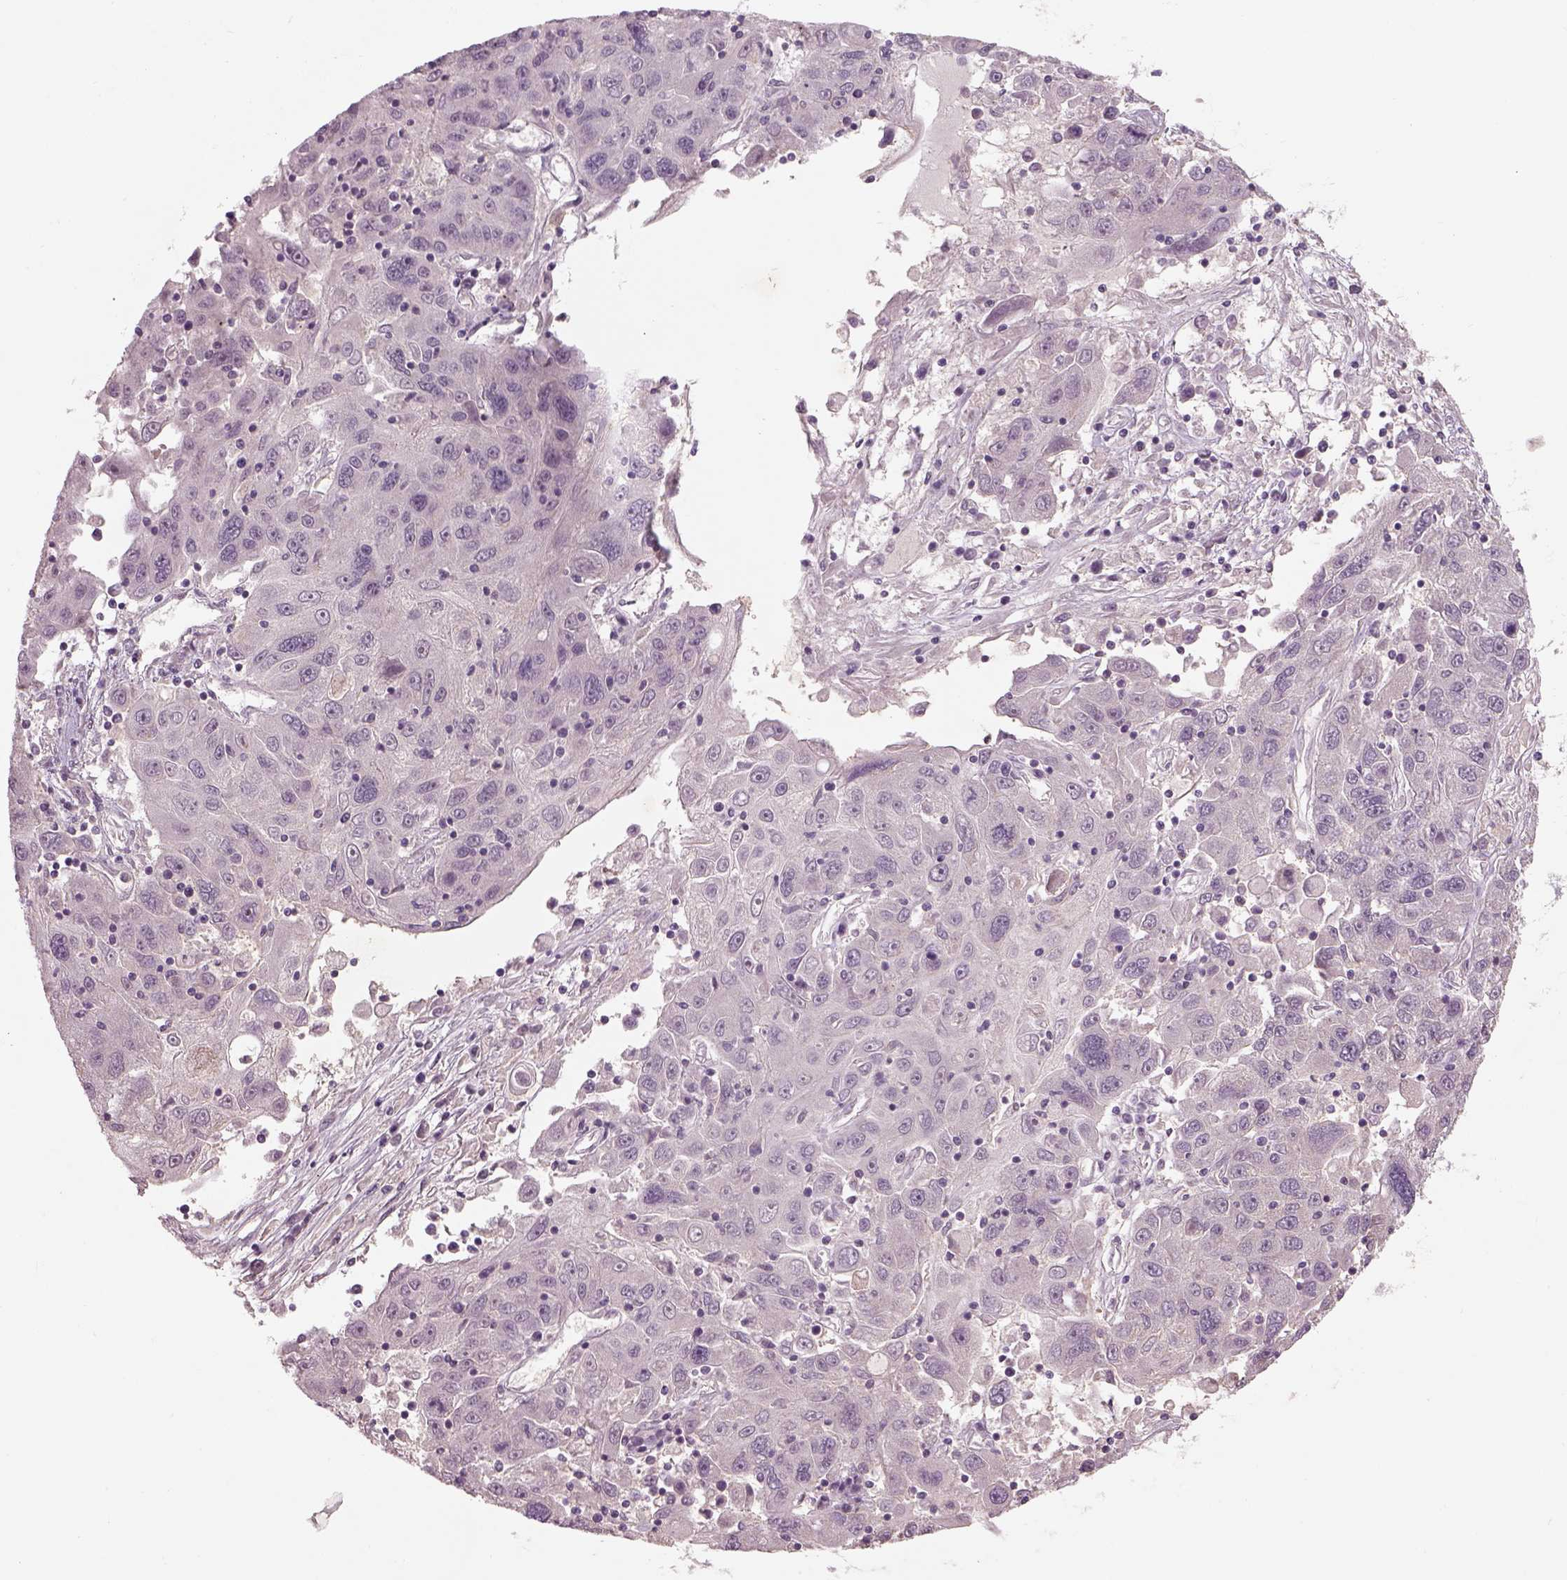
{"staining": {"intensity": "negative", "quantity": "none", "location": "none"}, "tissue": "stomach cancer", "cell_type": "Tumor cells", "image_type": "cancer", "snomed": [{"axis": "morphology", "description": "Adenocarcinoma, NOS"}, {"axis": "topography", "description": "Stomach"}], "caption": "Stomach cancer (adenocarcinoma) was stained to show a protein in brown. There is no significant staining in tumor cells.", "gene": "GDNF", "patient": {"sex": "male", "age": 56}}